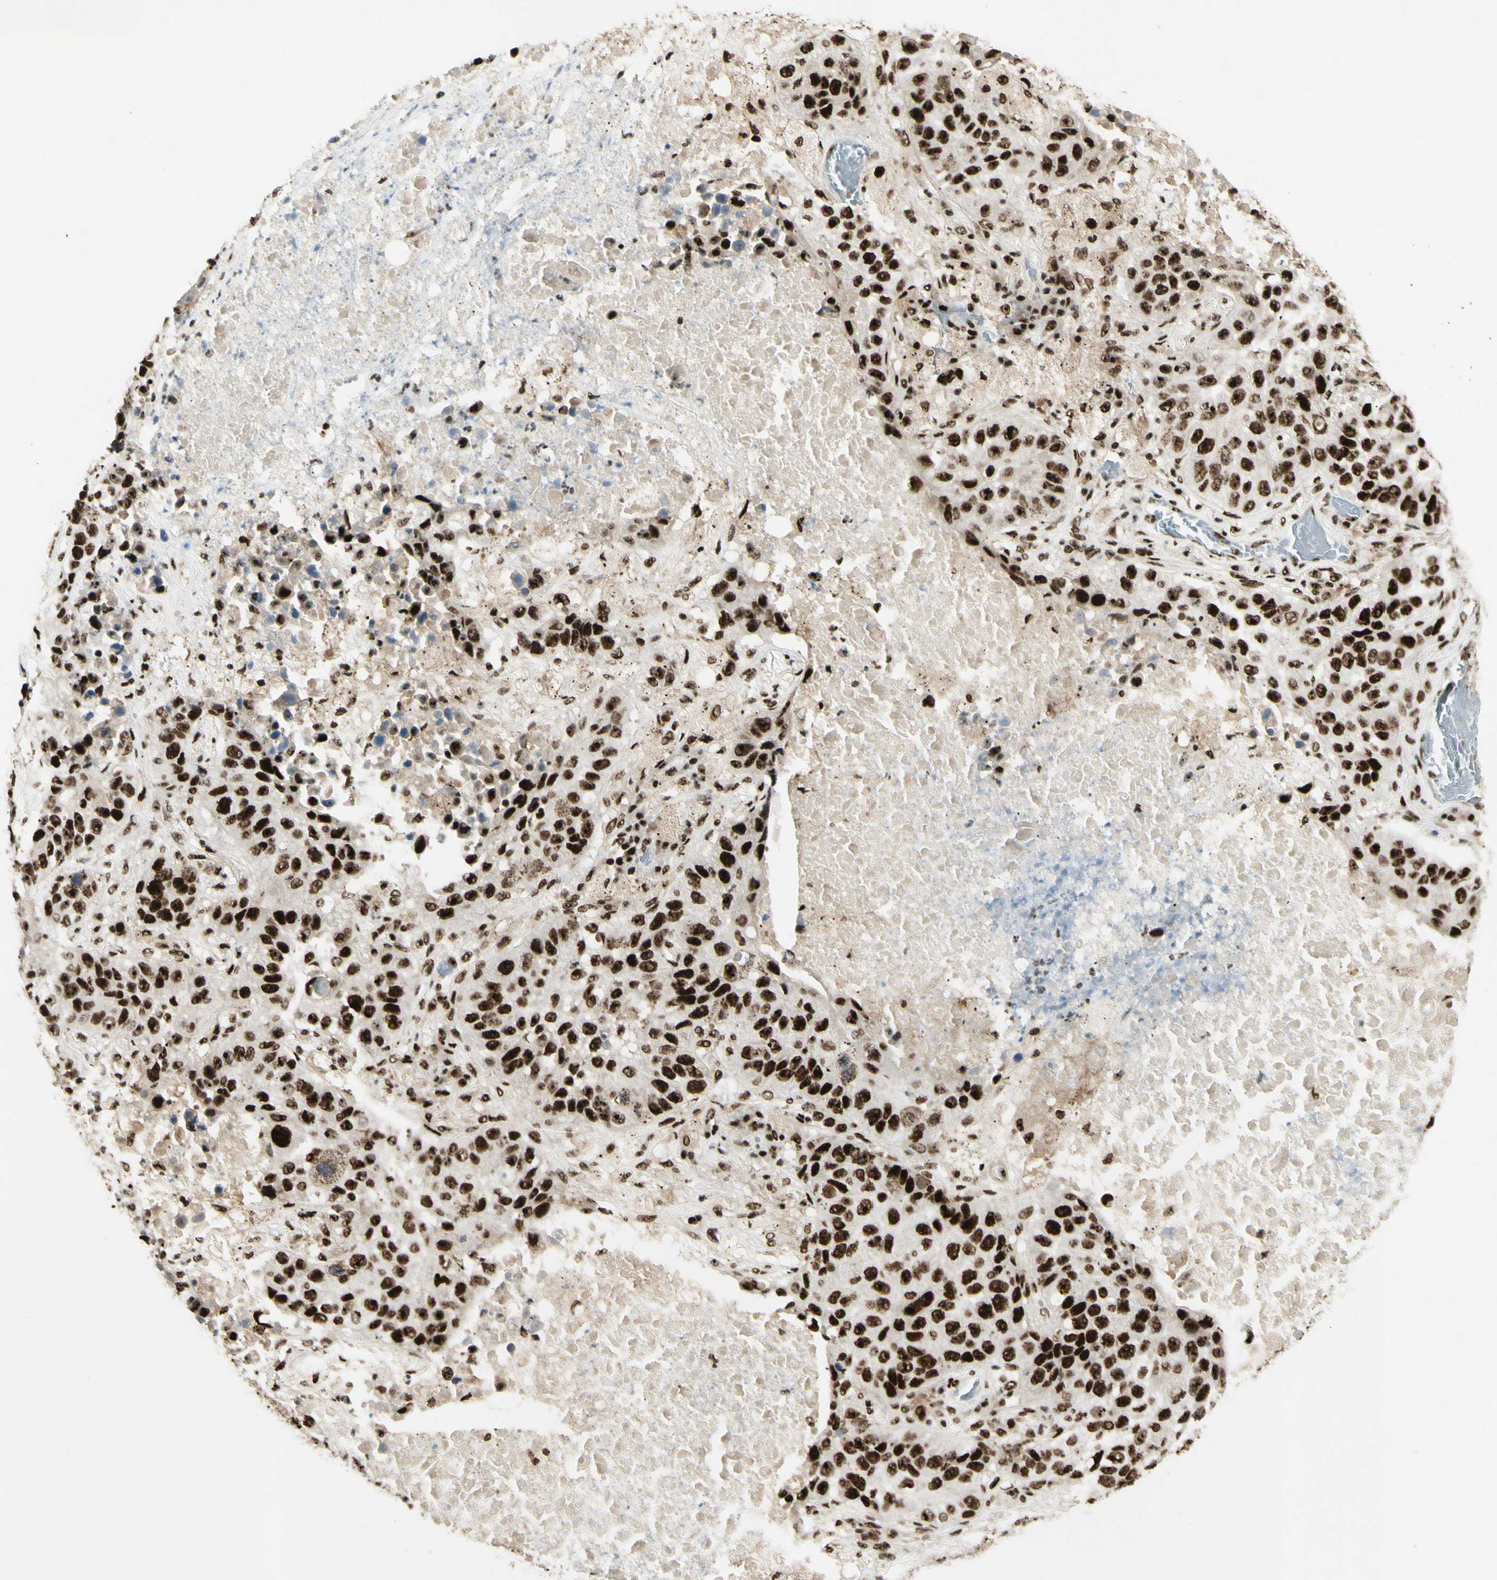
{"staining": {"intensity": "strong", "quantity": ">75%", "location": "nuclear"}, "tissue": "lung cancer", "cell_type": "Tumor cells", "image_type": "cancer", "snomed": [{"axis": "morphology", "description": "Squamous cell carcinoma, NOS"}, {"axis": "topography", "description": "Lung"}], "caption": "Protein expression analysis of human squamous cell carcinoma (lung) reveals strong nuclear expression in about >75% of tumor cells.", "gene": "DHX9", "patient": {"sex": "male", "age": 57}}